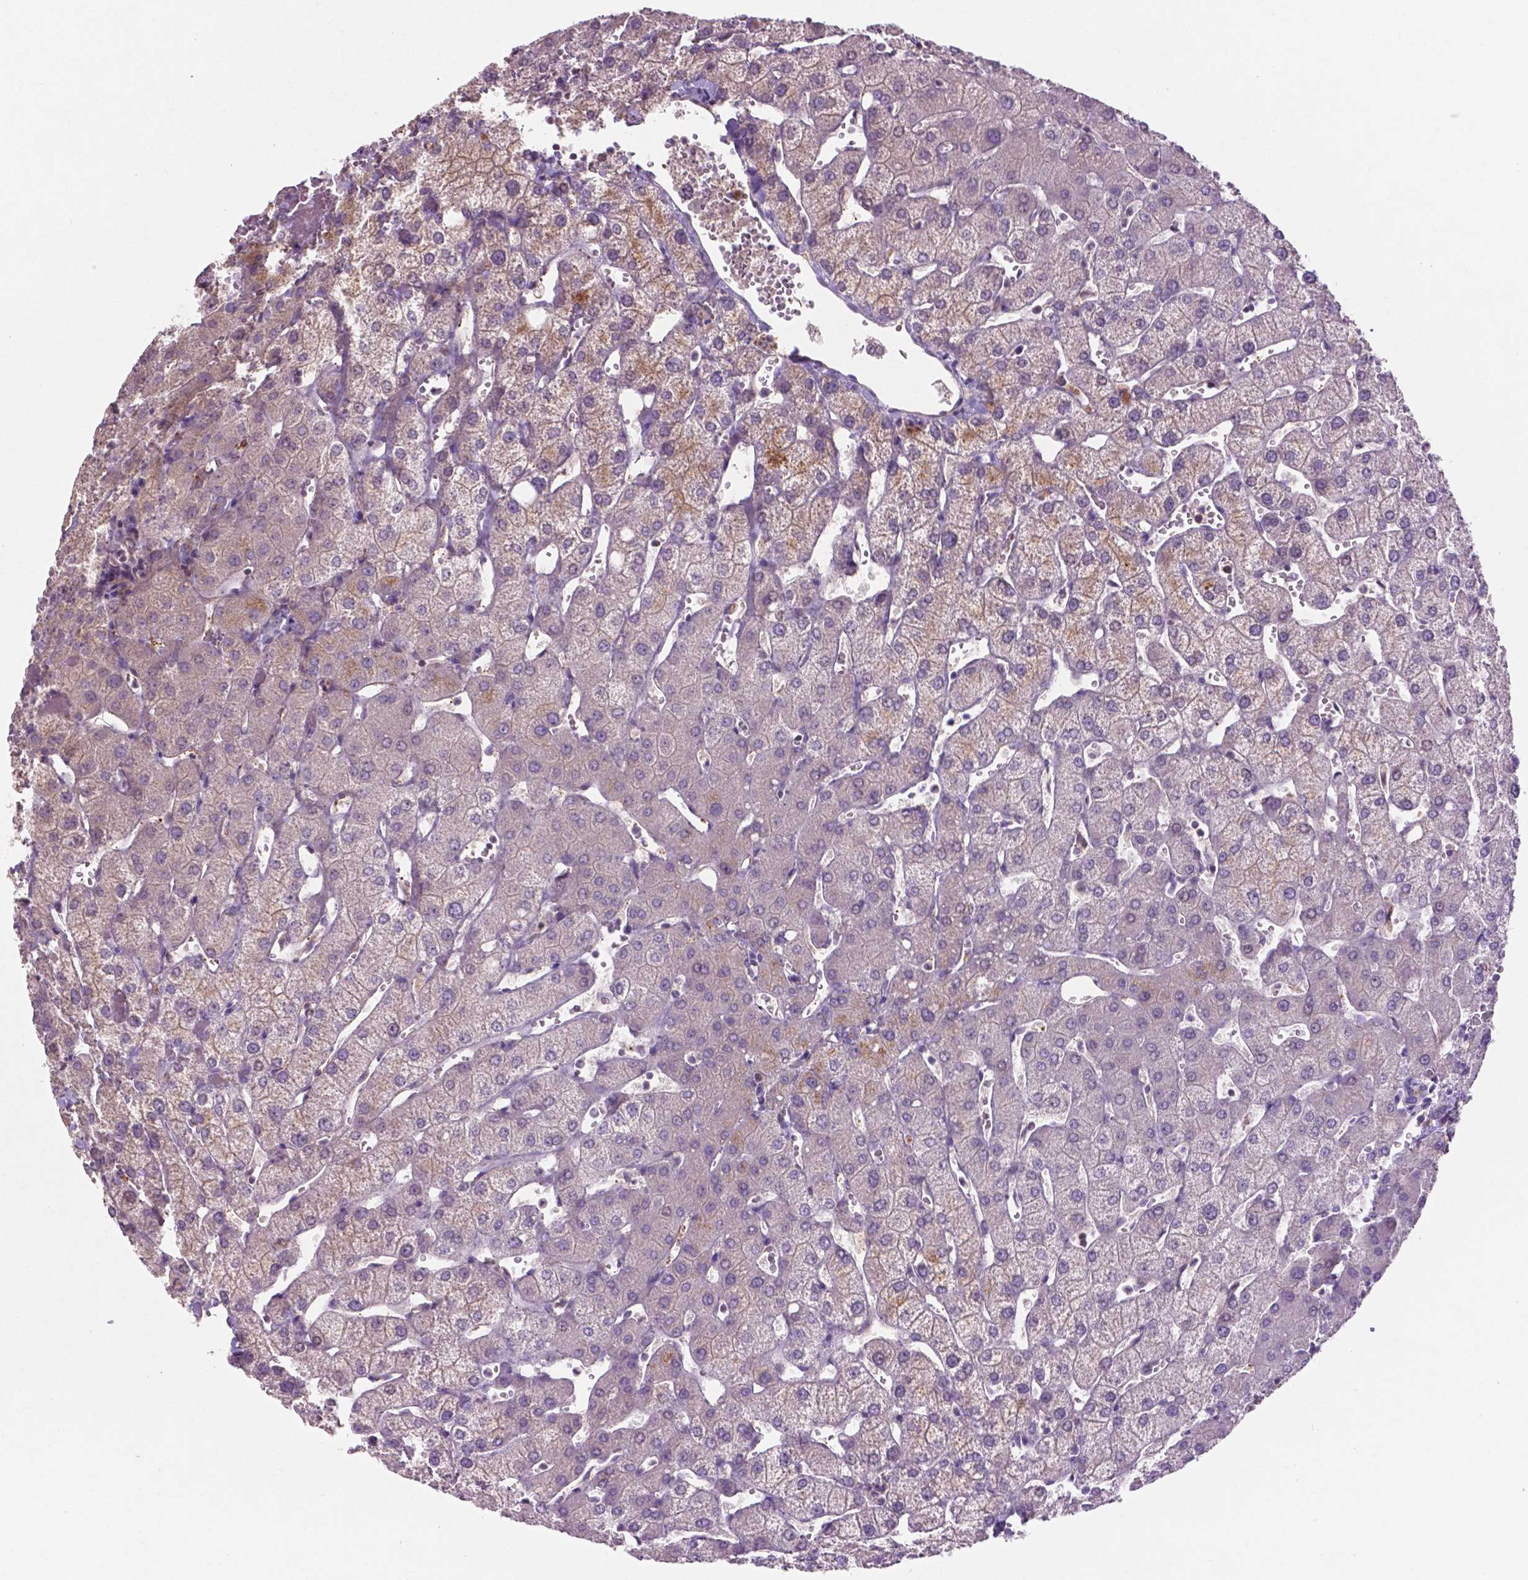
{"staining": {"intensity": "negative", "quantity": "none", "location": "none"}, "tissue": "liver", "cell_type": "Cholangiocytes", "image_type": "normal", "snomed": [{"axis": "morphology", "description": "Normal tissue, NOS"}, {"axis": "topography", "description": "Liver"}], "caption": "Immunohistochemical staining of normal liver reveals no significant positivity in cholangiocytes.", "gene": "ARL5C", "patient": {"sex": "female", "age": 54}}